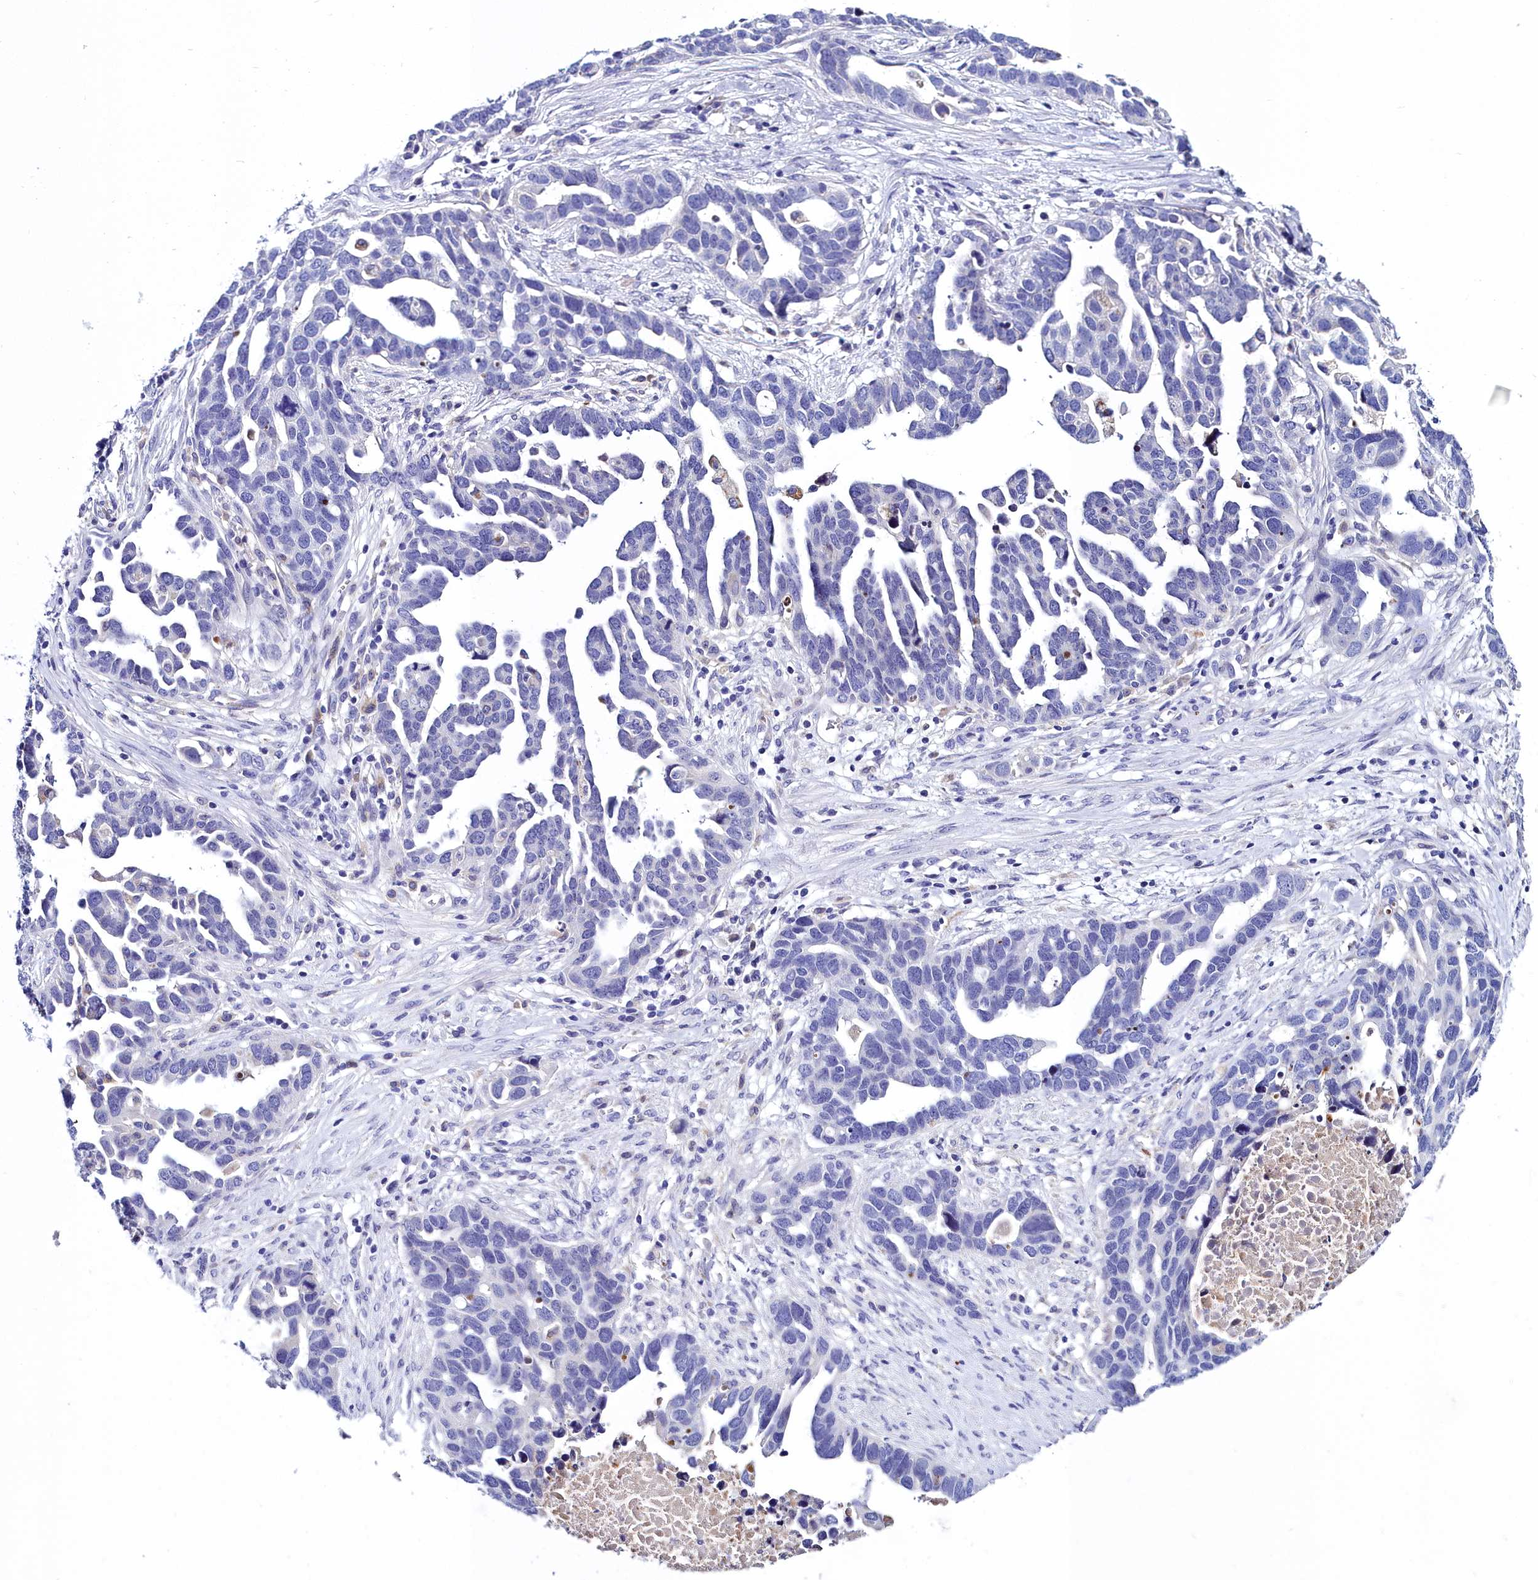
{"staining": {"intensity": "negative", "quantity": "none", "location": "none"}, "tissue": "ovarian cancer", "cell_type": "Tumor cells", "image_type": "cancer", "snomed": [{"axis": "morphology", "description": "Cystadenocarcinoma, serous, NOS"}, {"axis": "topography", "description": "Ovary"}], "caption": "Tumor cells show no significant protein staining in ovarian serous cystadenocarcinoma.", "gene": "ELAPOR2", "patient": {"sex": "female", "age": 54}}